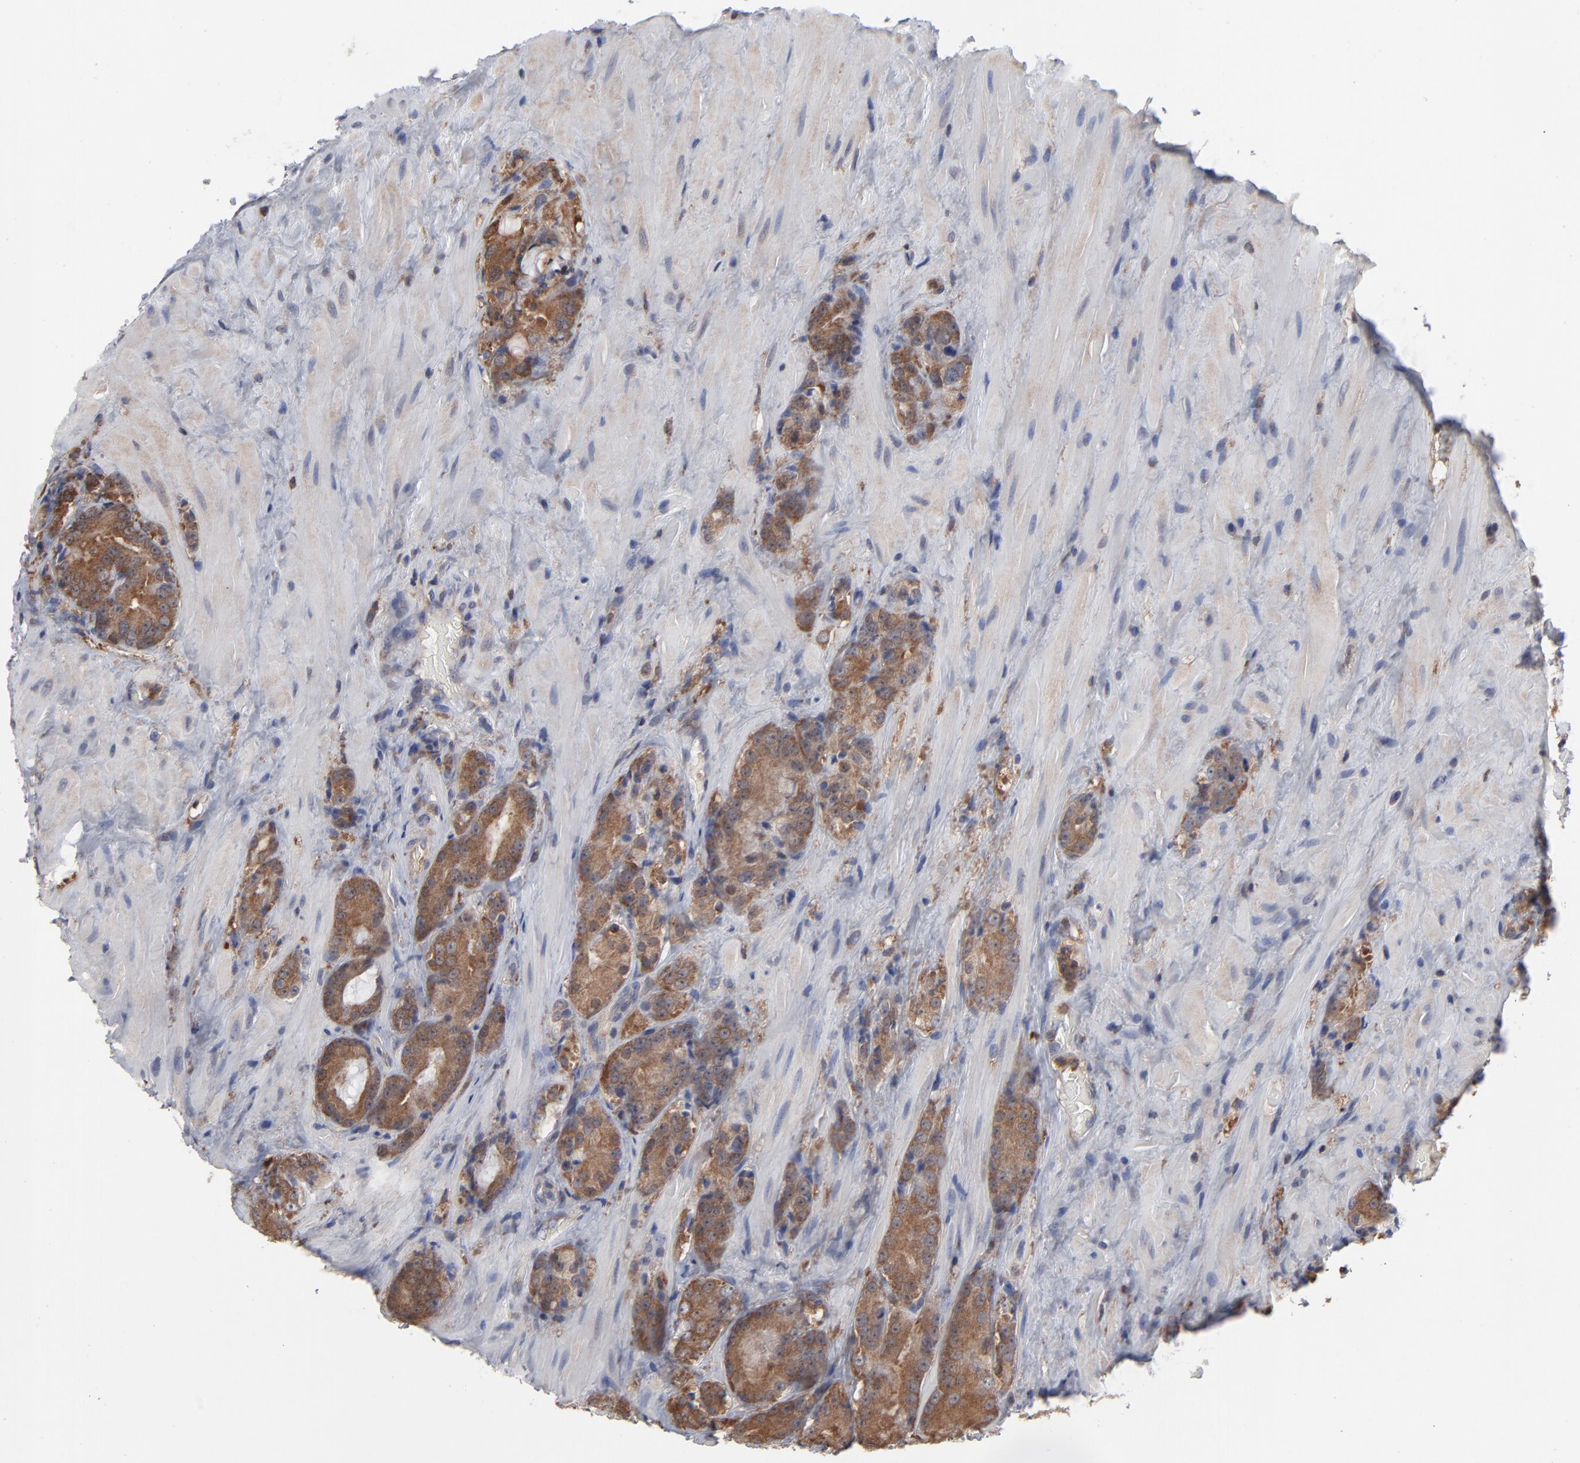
{"staining": {"intensity": "strong", "quantity": ">75%", "location": "cytoplasmic/membranous"}, "tissue": "prostate cancer", "cell_type": "Tumor cells", "image_type": "cancer", "snomed": [{"axis": "morphology", "description": "Adenocarcinoma, High grade"}, {"axis": "topography", "description": "Prostate"}], "caption": "An image of human prostate cancer stained for a protein shows strong cytoplasmic/membranous brown staining in tumor cells.", "gene": "MAP2K1", "patient": {"sex": "male", "age": 70}}